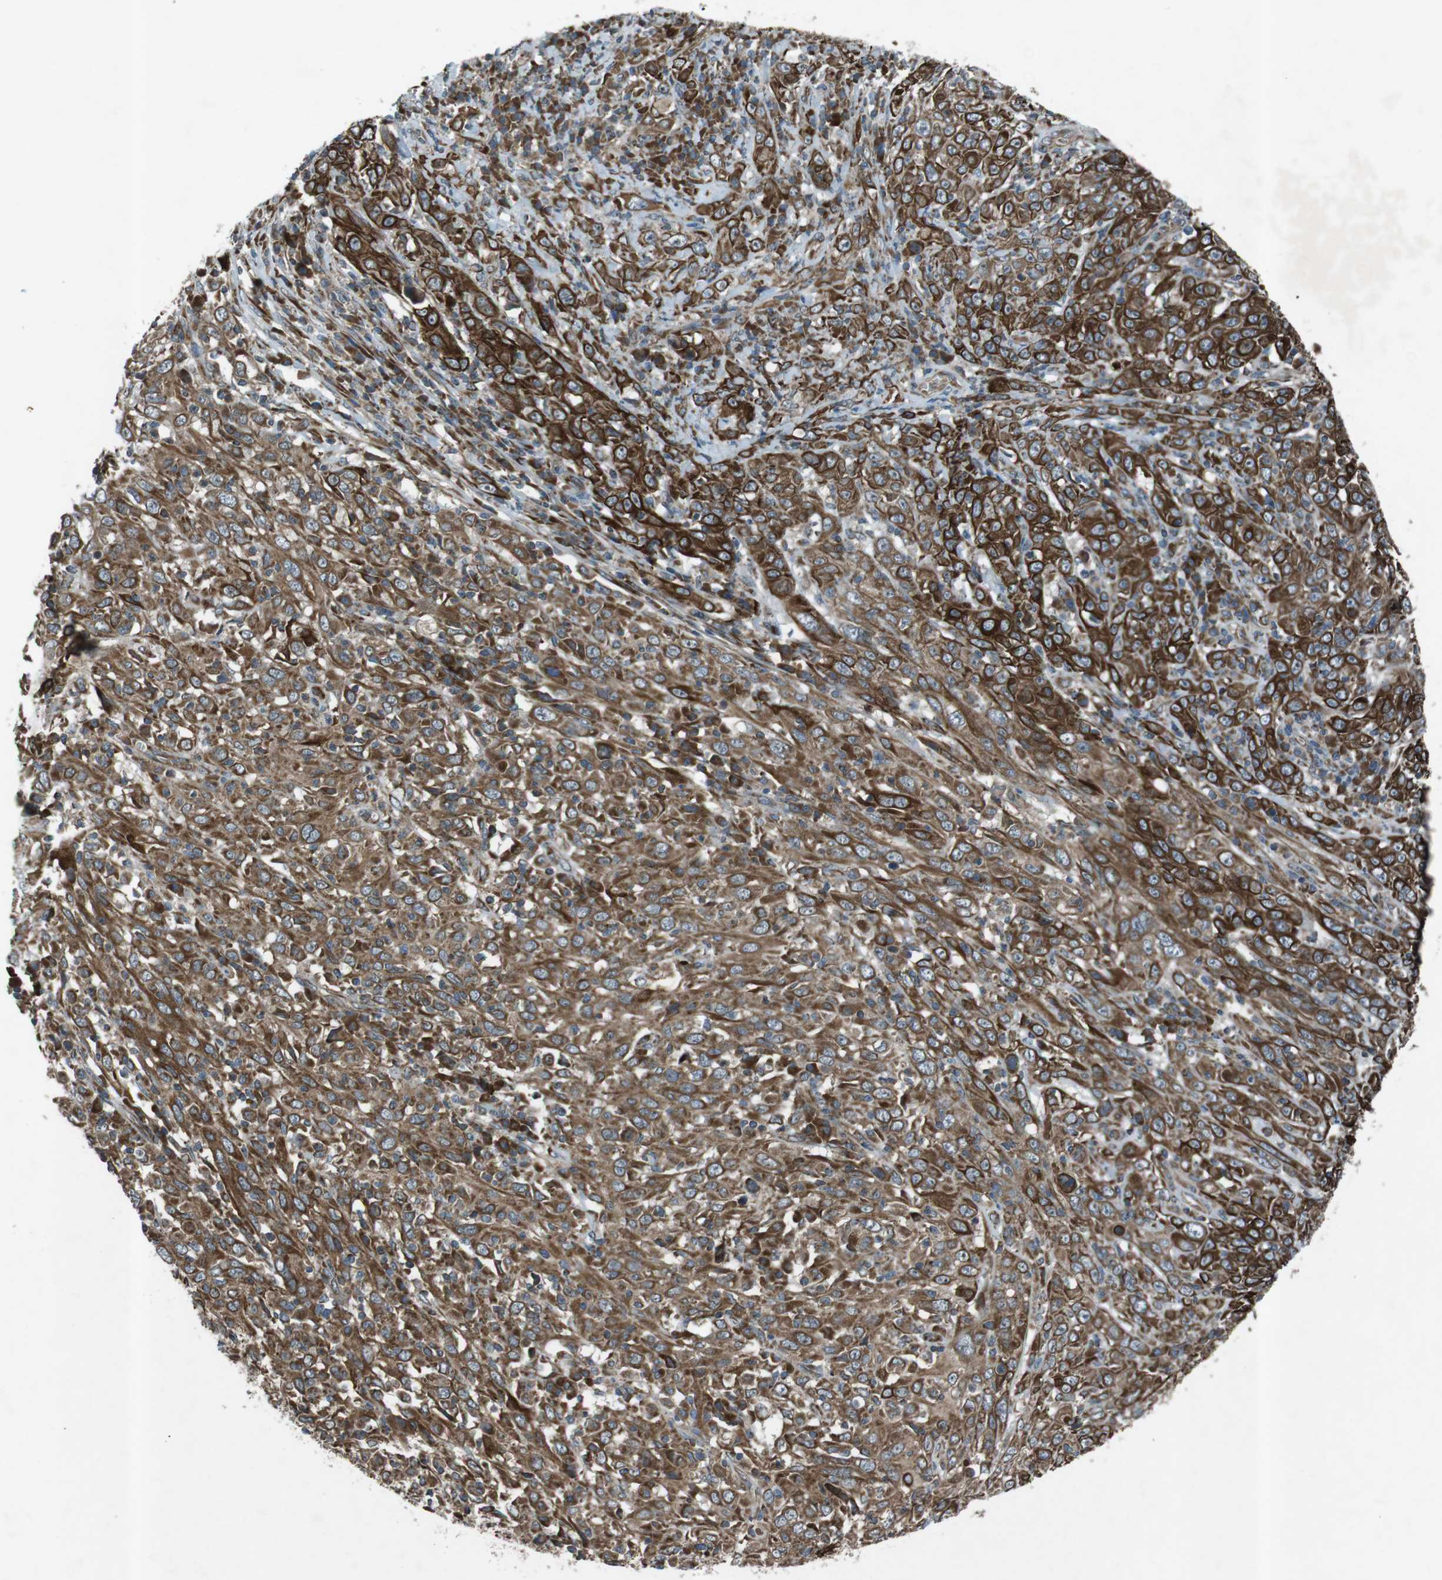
{"staining": {"intensity": "moderate", "quantity": ">75%", "location": "cytoplasmic/membranous"}, "tissue": "cervical cancer", "cell_type": "Tumor cells", "image_type": "cancer", "snomed": [{"axis": "morphology", "description": "Squamous cell carcinoma, NOS"}, {"axis": "topography", "description": "Cervix"}], "caption": "Moderate cytoplasmic/membranous staining is present in about >75% of tumor cells in squamous cell carcinoma (cervical). (IHC, brightfield microscopy, high magnification).", "gene": "SLC41A1", "patient": {"sex": "female", "age": 46}}